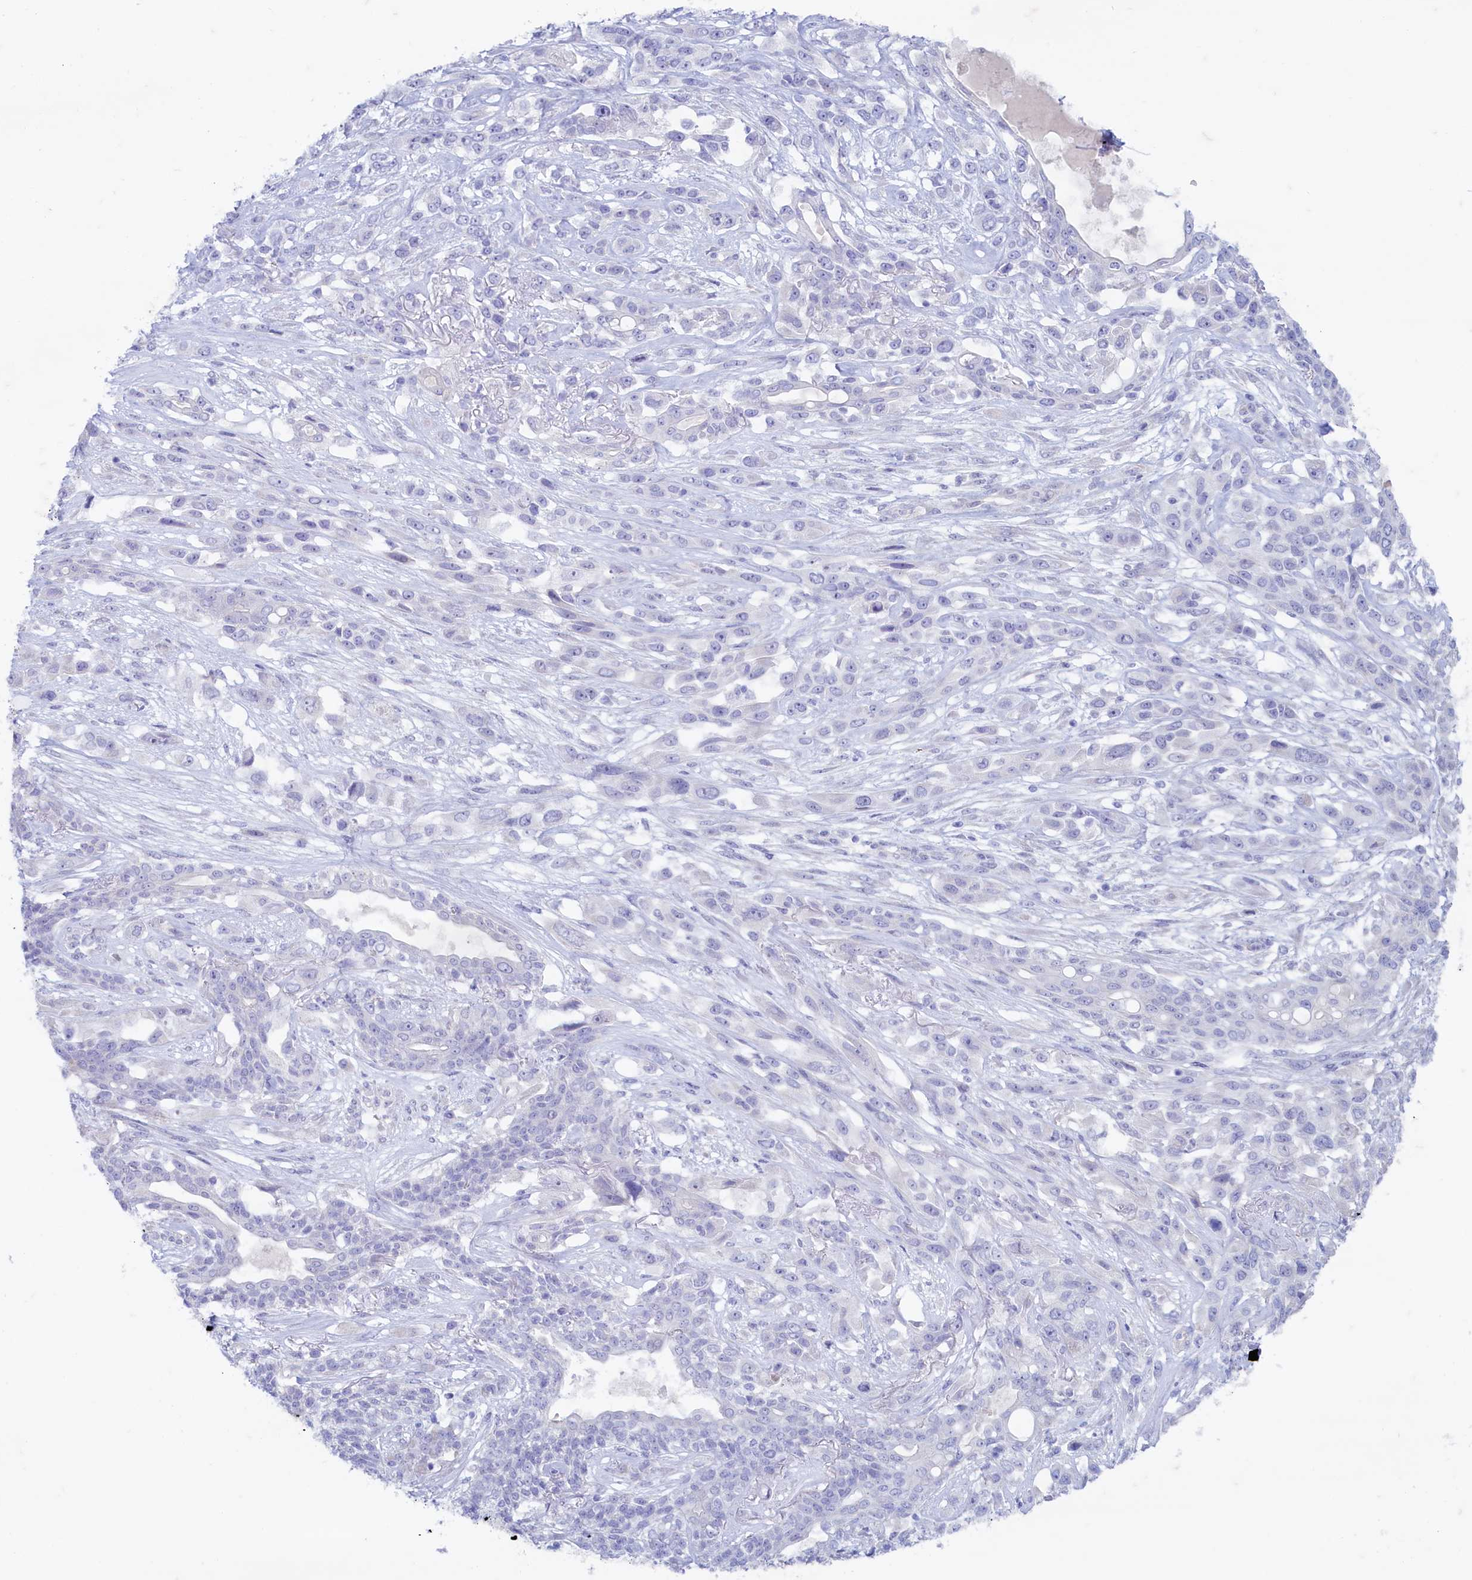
{"staining": {"intensity": "negative", "quantity": "none", "location": "none"}, "tissue": "lung cancer", "cell_type": "Tumor cells", "image_type": "cancer", "snomed": [{"axis": "morphology", "description": "Squamous cell carcinoma, NOS"}, {"axis": "topography", "description": "Lung"}], "caption": "Immunohistochemistry of human lung squamous cell carcinoma exhibits no staining in tumor cells.", "gene": "MAP1LC3A", "patient": {"sex": "female", "age": 70}}